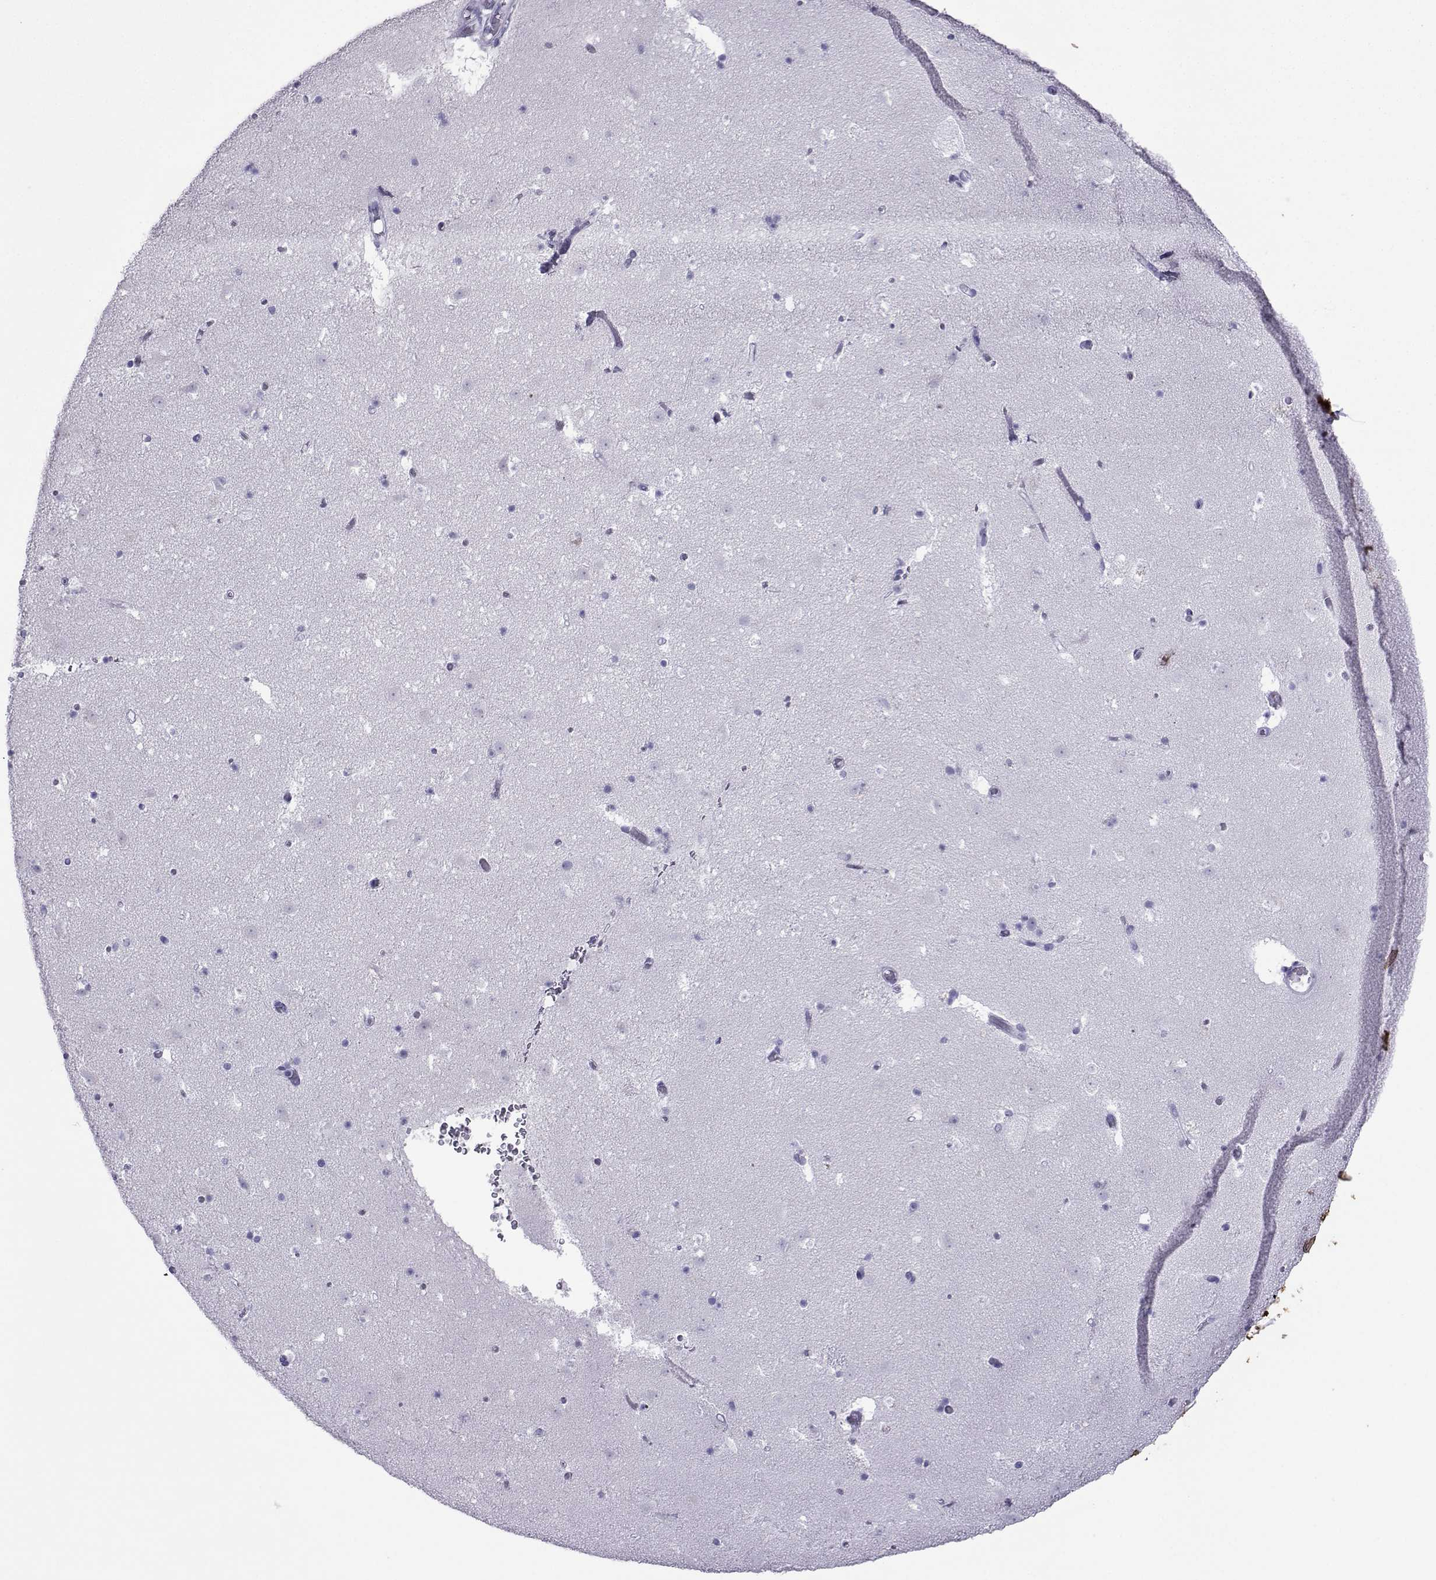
{"staining": {"intensity": "negative", "quantity": "none", "location": "none"}, "tissue": "caudate", "cell_type": "Glial cells", "image_type": "normal", "snomed": [{"axis": "morphology", "description": "Normal tissue, NOS"}, {"axis": "topography", "description": "Lateral ventricle wall"}], "caption": "Immunohistochemistry photomicrograph of benign caudate stained for a protein (brown), which reveals no expression in glial cells. Brightfield microscopy of immunohistochemistry stained with DAB (3,3'-diaminobenzidine) (brown) and hematoxylin (blue), captured at high magnification.", "gene": "LORICRIN", "patient": {"sex": "female", "age": 42}}